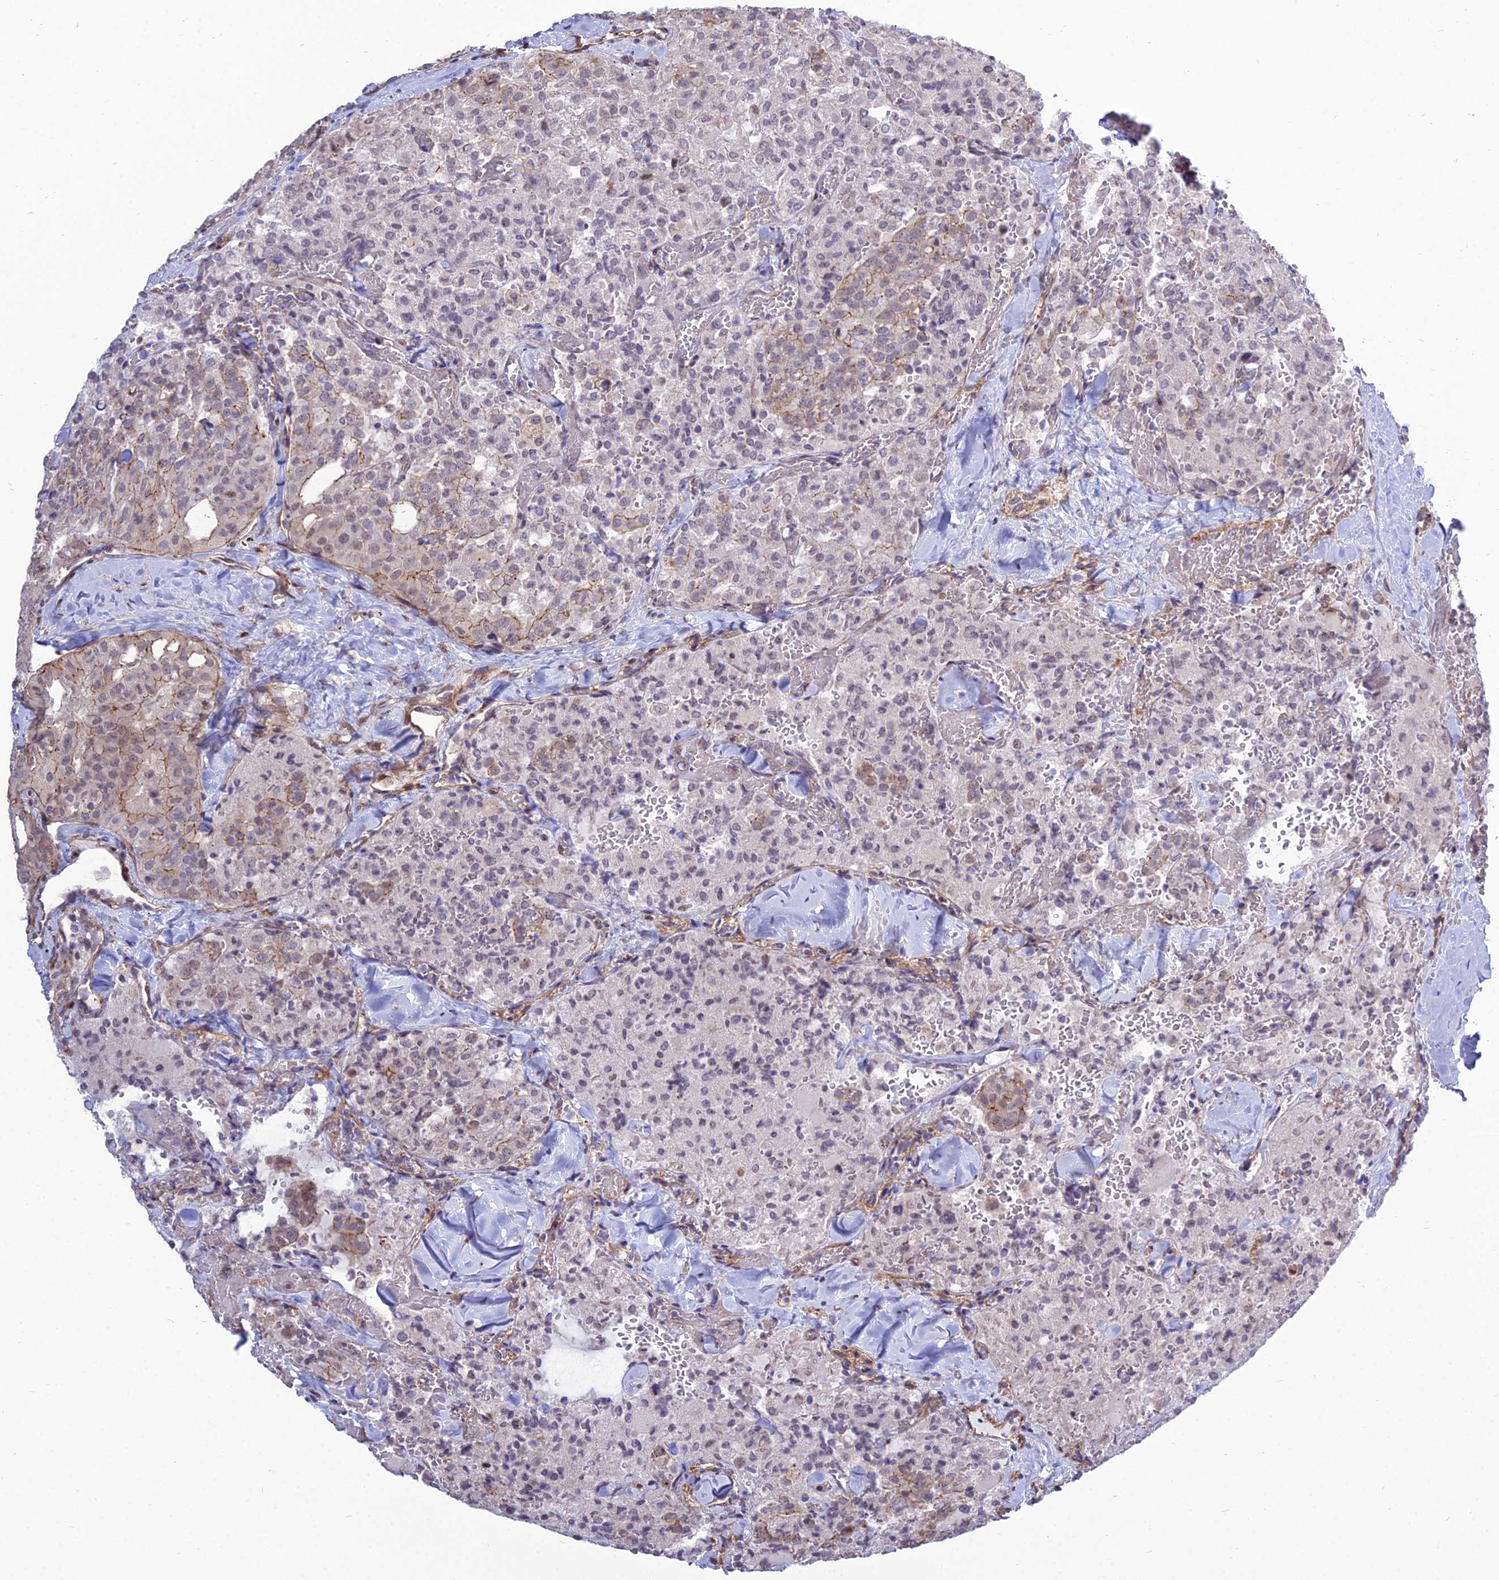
{"staining": {"intensity": "moderate", "quantity": "<25%", "location": "cytoplasmic/membranous,nuclear"}, "tissue": "thyroid cancer", "cell_type": "Tumor cells", "image_type": "cancer", "snomed": [{"axis": "morphology", "description": "Follicular adenoma carcinoma, NOS"}, {"axis": "topography", "description": "Thyroid gland"}], "caption": "The histopathology image shows a brown stain indicating the presence of a protein in the cytoplasmic/membranous and nuclear of tumor cells in thyroid follicular adenoma carcinoma.", "gene": "TSPYL2", "patient": {"sex": "male", "age": 75}}